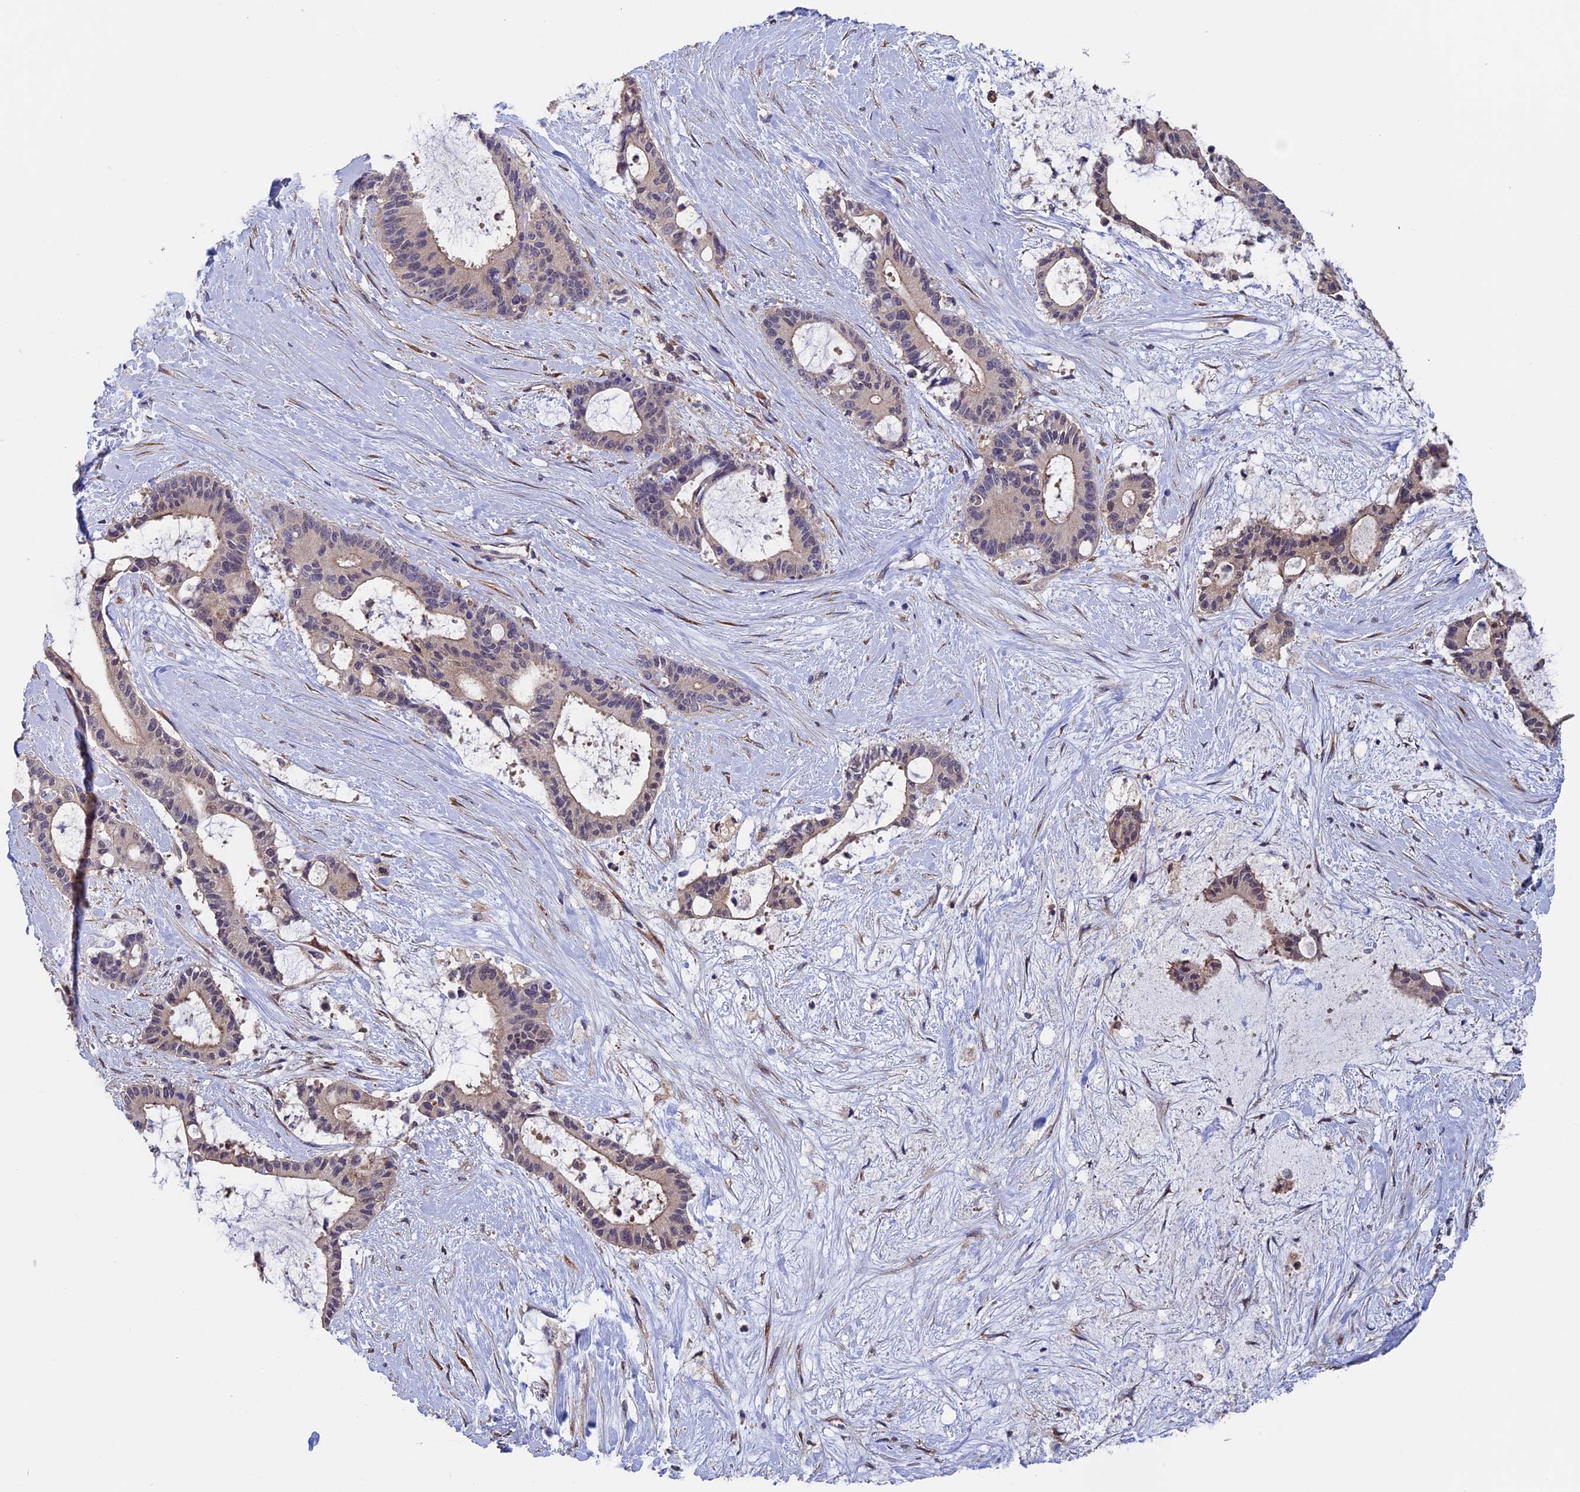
{"staining": {"intensity": "weak", "quantity": "<25%", "location": "cytoplasmic/membranous"}, "tissue": "liver cancer", "cell_type": "Tumor cells", "image_type": "cancer", "snomed": [{"axis": "morphology", "description": "Normal tissue, NOS"}, {"axis": "morphology", "description": "Cholangiocarcinoma"}, {"axis": "topography", "description": "Liver"}, {"axis": "topography", "description": "Peripheral nerve tissue"}], "caption": "The histopathology image displays no significant expression in tumor cells of cholangiocarcinoma (liver).", "gene": "LCMT1", "patient": {"sex": "female", "age": 73}}